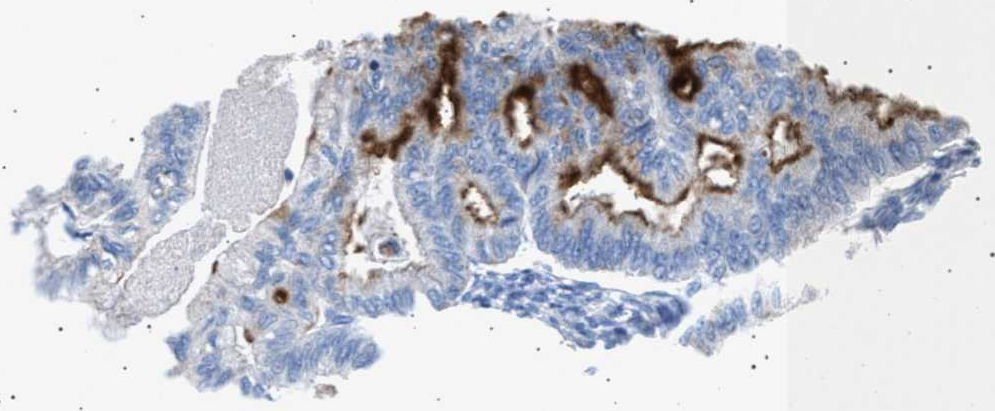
{"staining": {"intensity": "moderate", "quantity": "<25%", "location": "cytoplasmic/membranous"}, "tissue": "endometrial cancer", "cell_type": "Tumor cells", "image_type": "cancer", "snomed": [{"axis": "morphology", "description": "Polyp, NOS"}, {"axis": "morphology", "description": "Adenocarcinoma, NOS"}, {"axis": "morphology", "description": "Adenoma, NOS"}, {"axis": "topography", "description": "Endometrium"}], "caption": "This histopathology image reveals IHC staining of human endometrial cancer (polyp), with low moderate cytoplasmic/membranous staining in about <25% of tumor cells.", "gene": "HEMGN", "patient": {"sex": "female", "age": 79}}